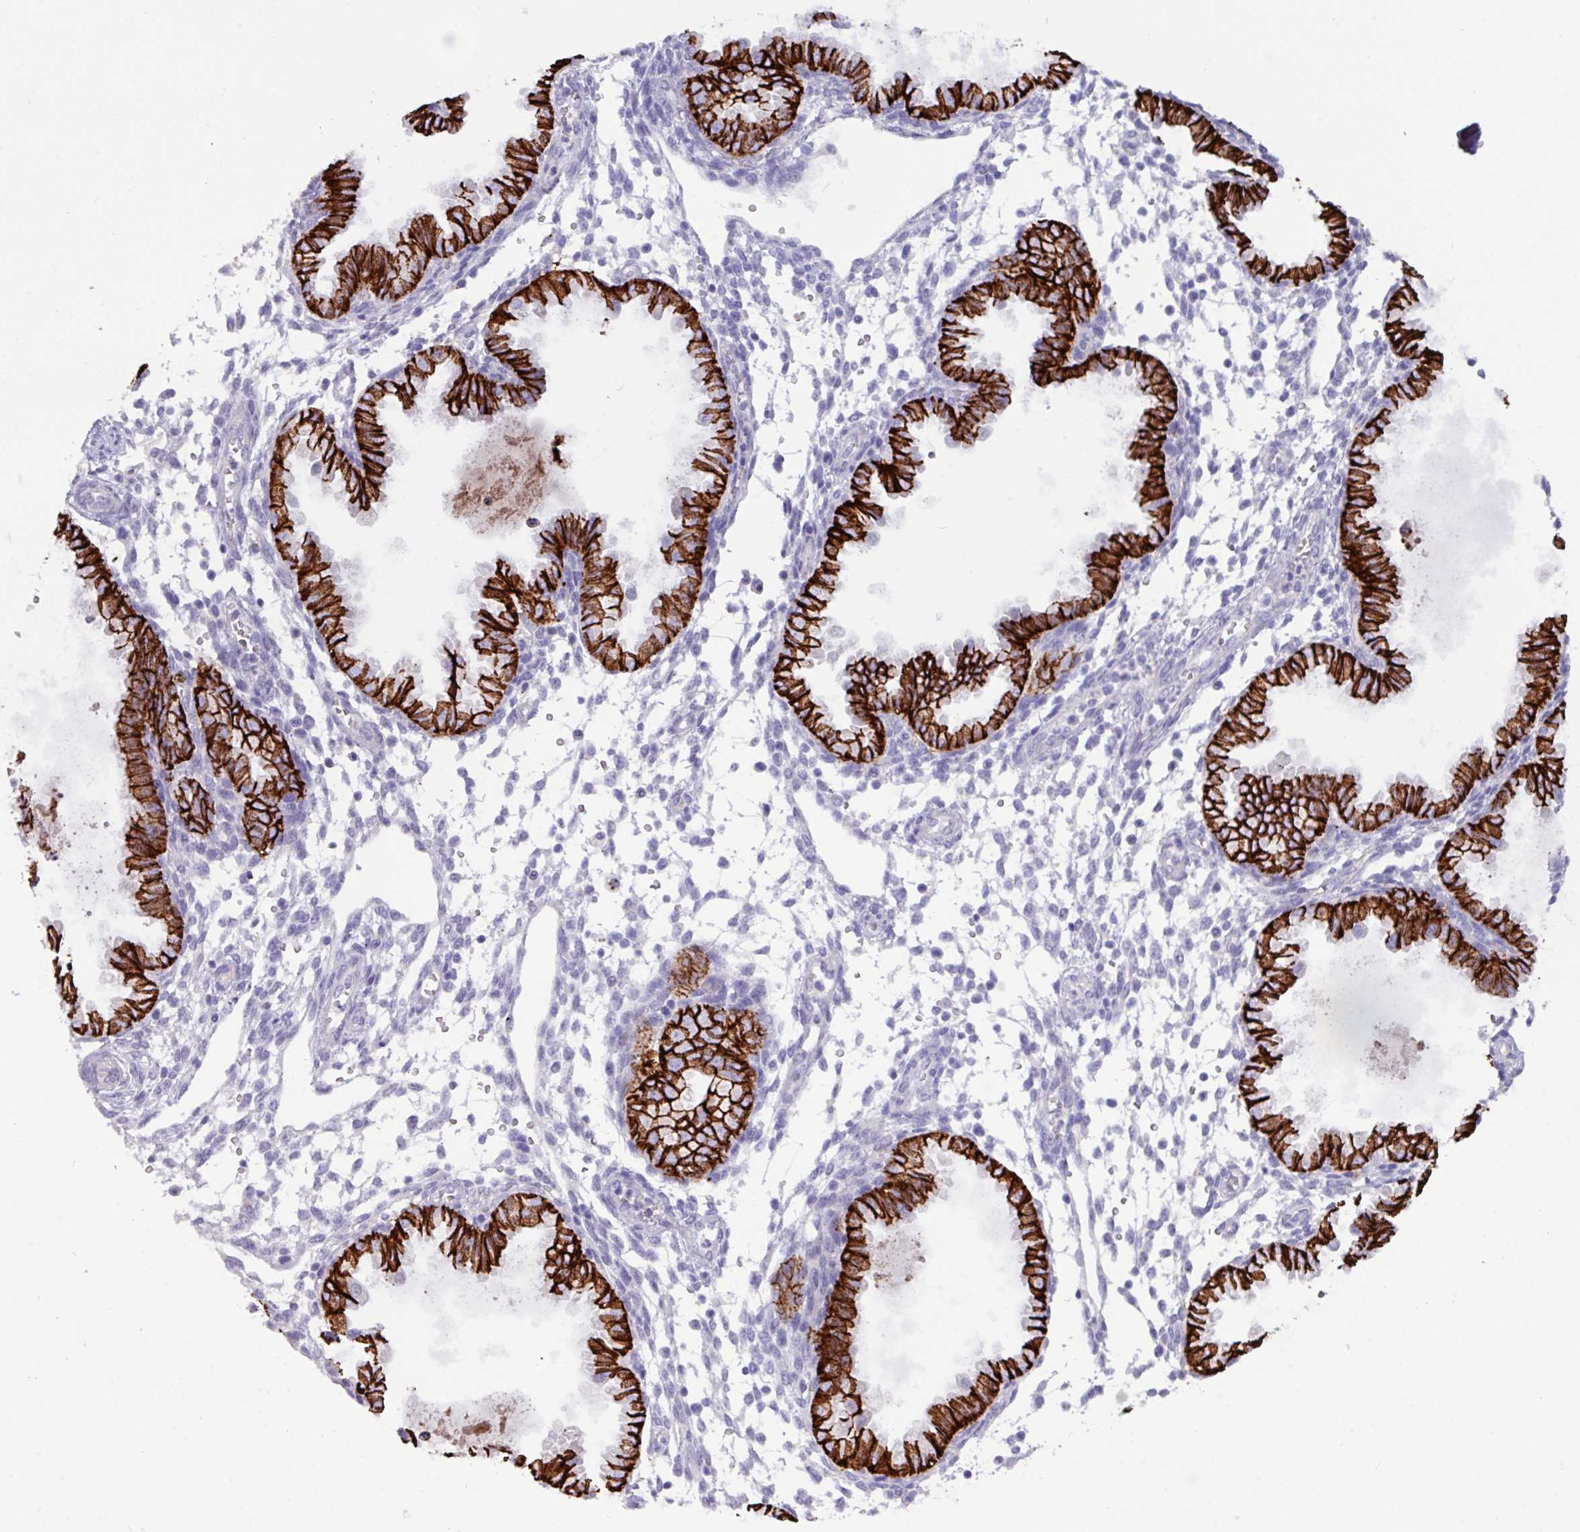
{"staining": {"intensity": "negative", "quantity": "none", "location": "none"}, "tissue": "endometrium", "cell_type": "Cells in endometrial stroma", "image_type": "normal", "snomed": [{"axis": "morphology", "description": "Normal tissue, NOS"}, {"axis": "topography", "description": "Endometrium"}], "caption": "Immunohistochemistry of unremarkable human endometrium demonstrates no positivity in cells in endometrial stroma. (DAB IHC, high magnification).", "gene": "EPCAM", "patient": {"sex": "female", "age": 33}}